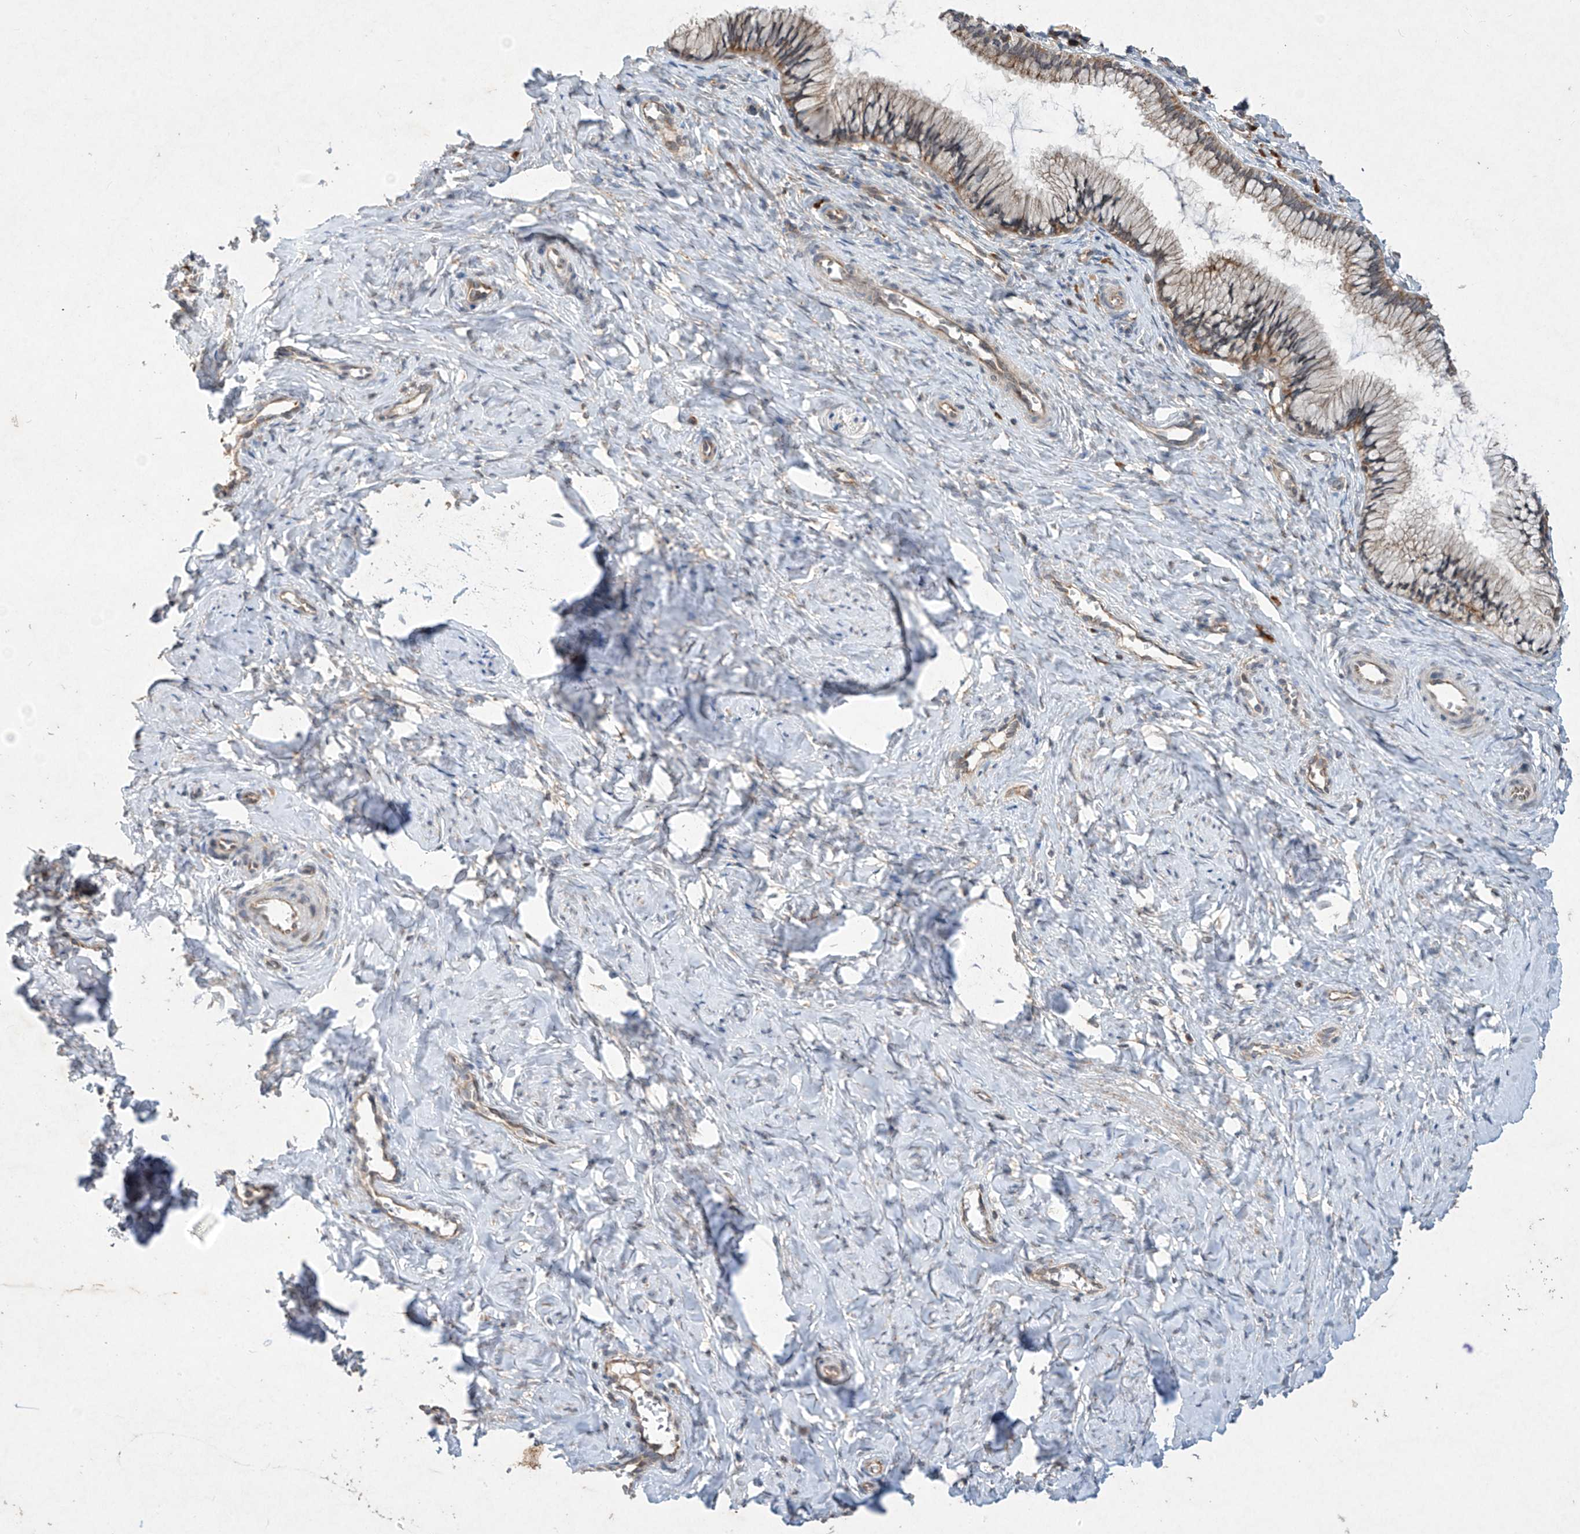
{"staining": {"intensity": "weak", "quantity": "25%-75%", "location": "cytoplasmic/membranous"}, "tissue": "cervix", "cell_type": "Glandular cells", "image_type": "normal", "snomed": [{"axis": "morphology", "description": "Normal tissue, NOS"}, {"axis": "topography", "description": "Cervix"}], "caption": "A low amount of weak cytoplasmic/membranous staining is appreciated in about 25%-75% of glandular cells in unremarkable cervix.", "gene": "RPL34", "patient": {"sex": "female", "age": 27}}